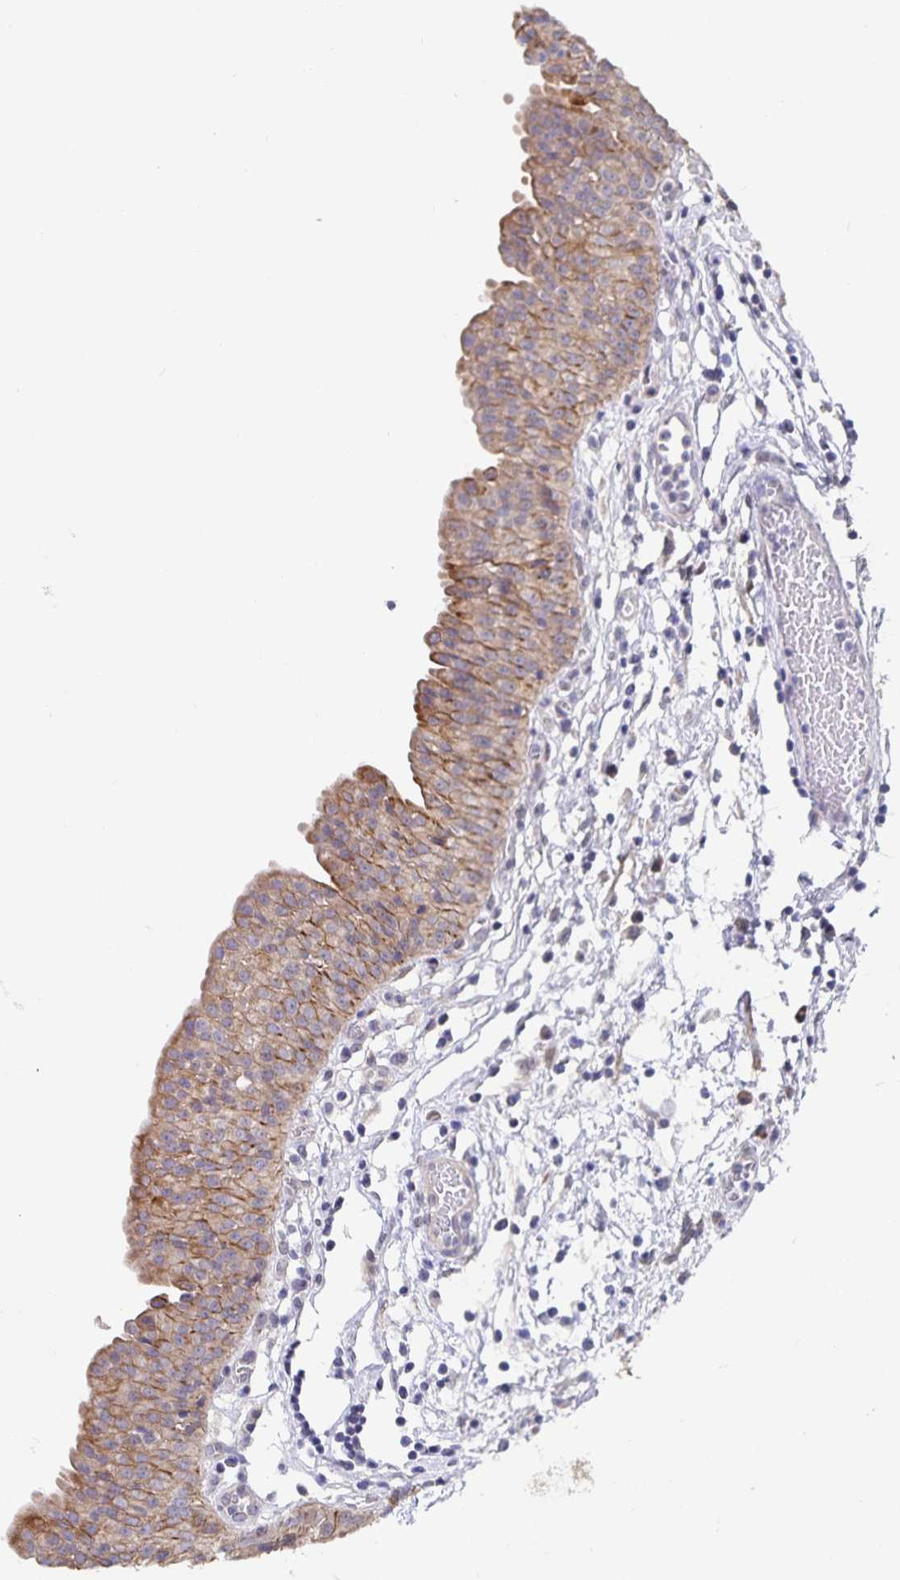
{"staining": {"intensity": "strong", "quantity": "<25%", "location": "cytoplasmic/membranous"}, "tissue": "urinary bladder", "cell_type": "Urothelial cells", "image_type": "normal", "snomed": [{"axis": "morphology", "description": "Normal tissue, NOS"}, {"axis": "topography", "description": "Urinary bladder"}], "caption": "This histopathology image exhibits IHC staining of unremarkable urinary bladder, with medium strong cytoplasmic/membranous expression in approximately <25% of urothelial cells.", "gene": "ZIK1", "patient": {"sex": "male", "age": 64}}